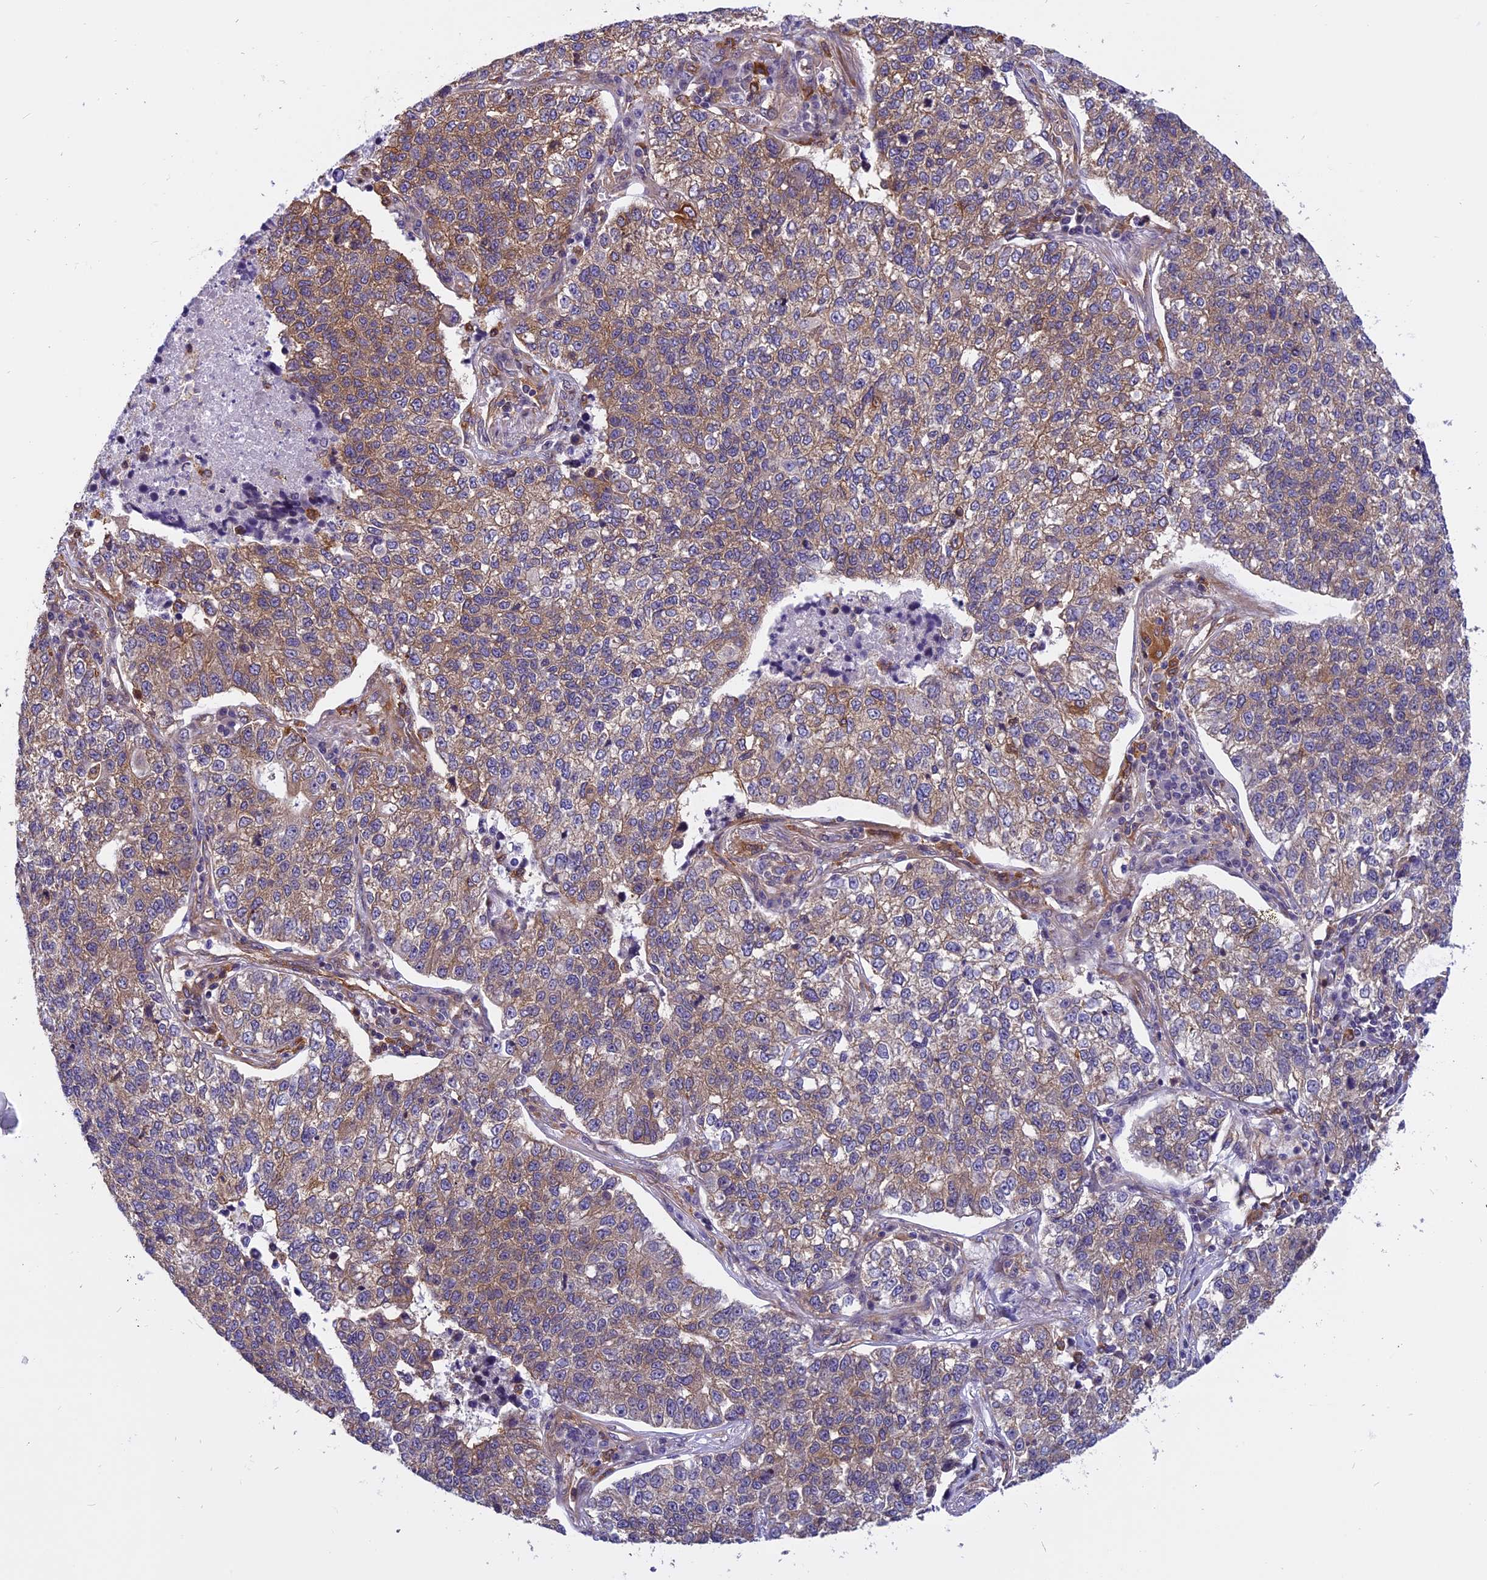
{"staining": {"intensity": "moderate", "quantity": "25%-75%", "location": "cytoplasmic/membranous"}, "tissue": "lung cancer", "cell_type": "Tumor cells", "image_type": "cancer", "snomed": [{"axis": "morphology", "description": "Adenocarcinoma, NOS"}, {"axis": "topography", "description": "Lung"}], "caption": "Tumor cells exhibit medium levels of moderate cytoplasmic/membranous staining in about 25%-75% of cells in lung adenocarcinoma.", "gene": "EHBP1L1", "patient": {"sex": "male", "age": 49}}